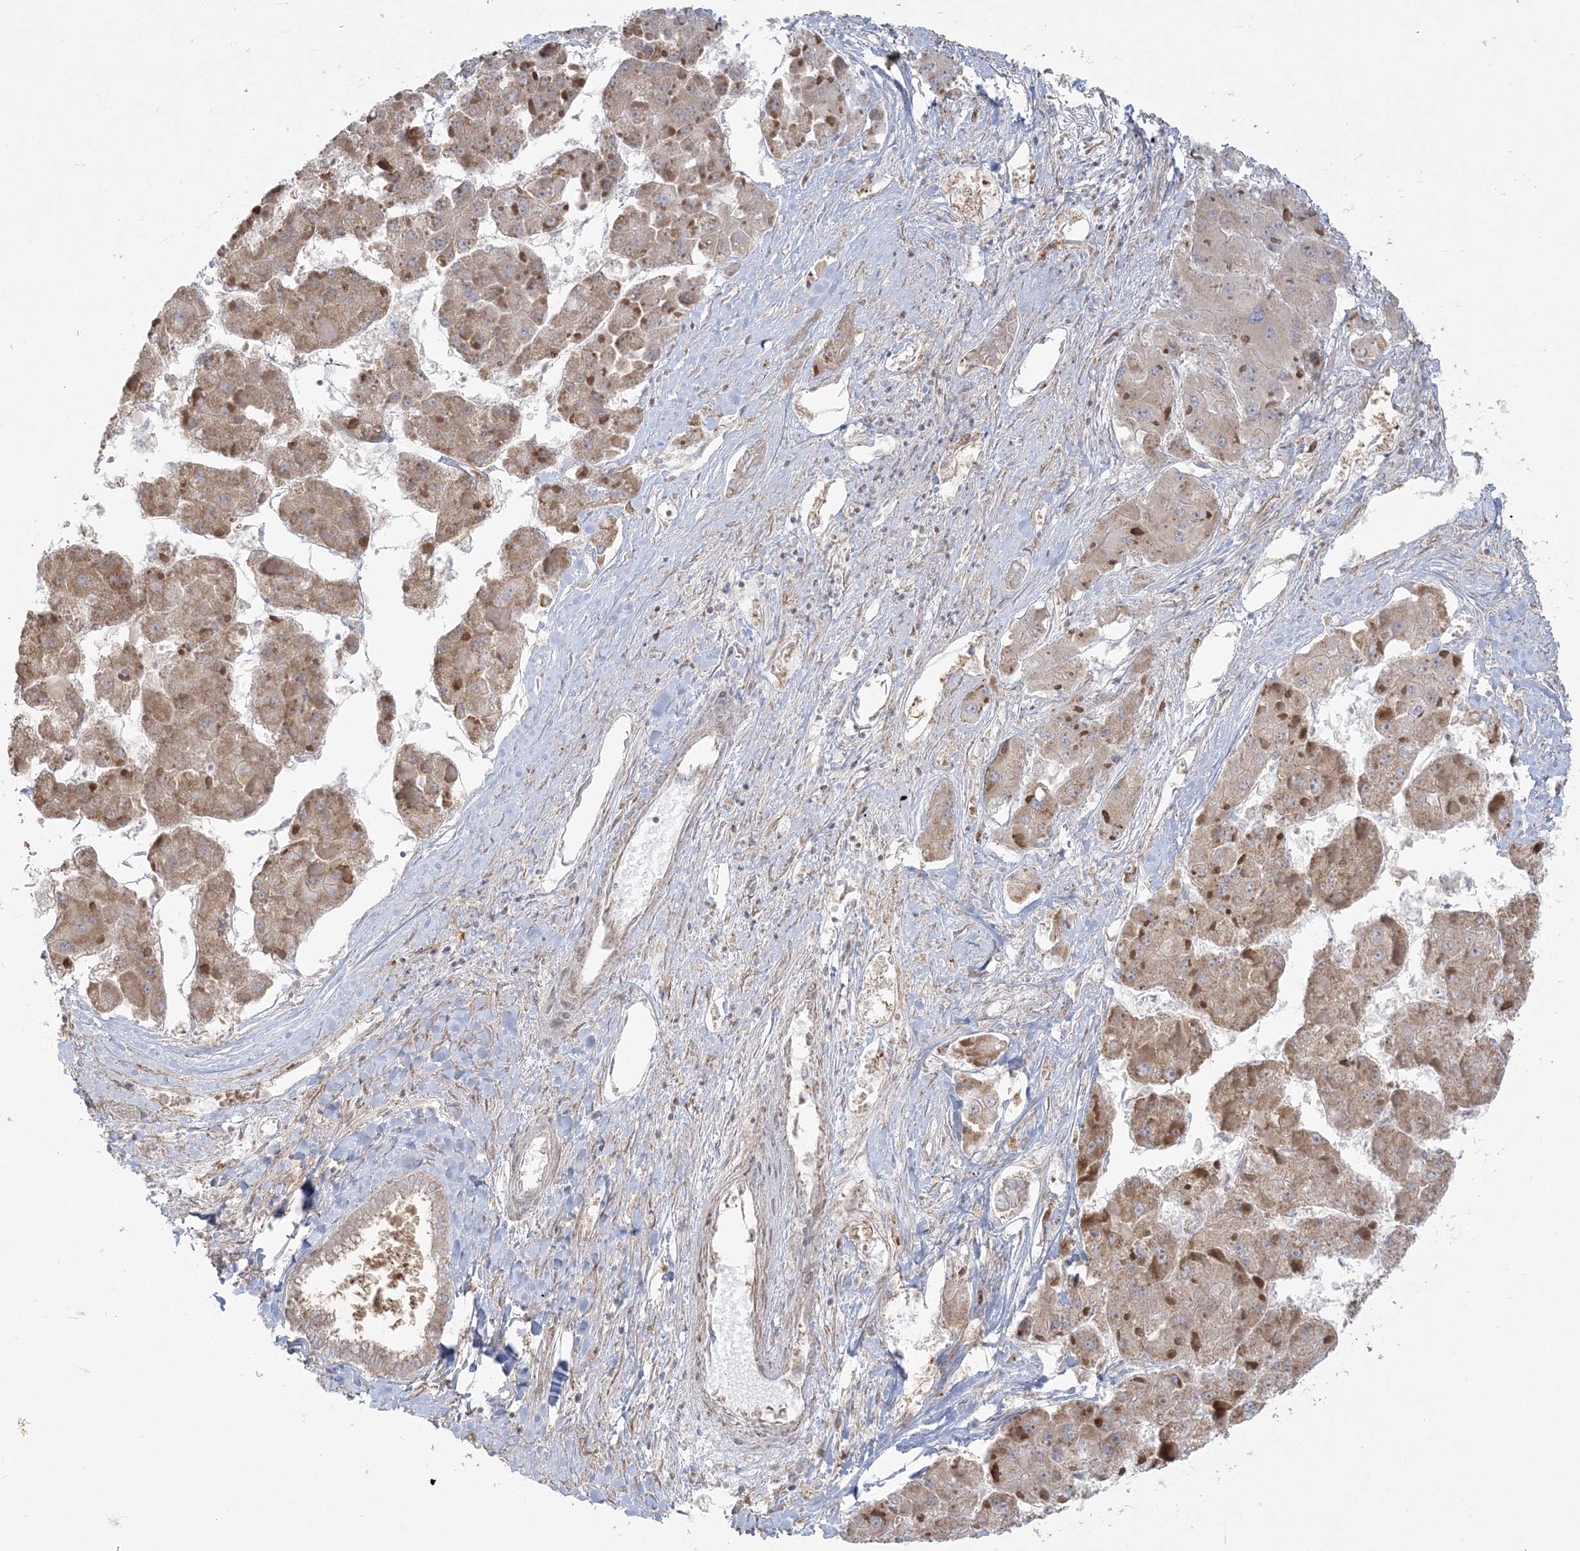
{"staining": {"intensity": "weak", "quantity": ">75%", "location": "cytoplasmic/membranous"}, "tissue": "liver cancer", "cell_type": "Tumor cells", "image_type": "cancer", "snomed": [{"axis": "morphology", "description": "Carcinoma, Hepatocellular, NOS"}, {"axis": "topography", "description": "Liver"}], "caption": "Weak cytoplasmic/membranous expression is identified in approximately >75% of tumor cells in liver cancer (hepatocellular carcinoma).", "gene": "ZC3H6", "patient": {"sex": "female", "age": 73}}